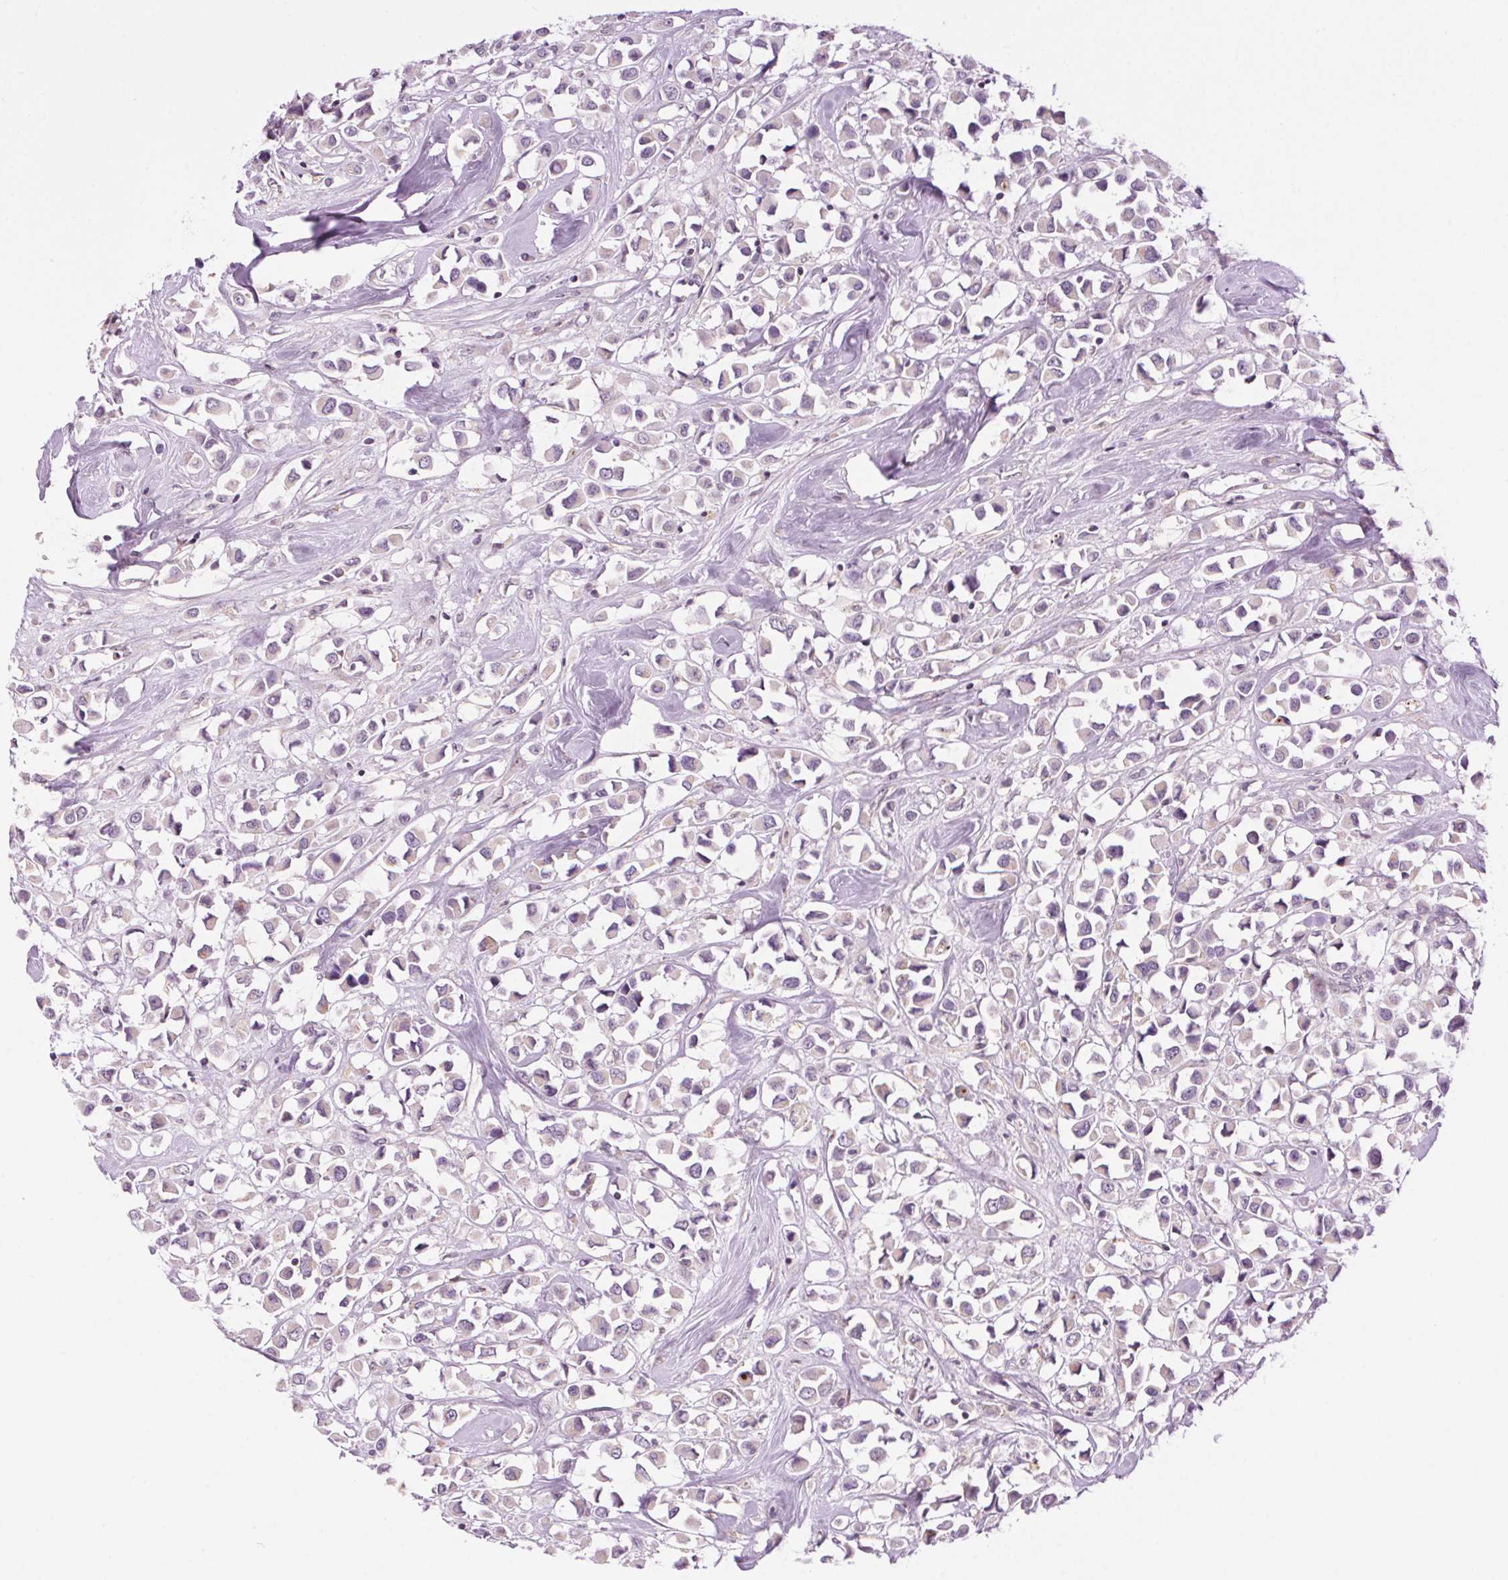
{"staining": {"intensity": "negative", "quantity": "none", "location": "none"}, "tissue": "breast cancer", "cell_type": "Tumor cells", "image_type": "cancer", "snomed": [{"axis": "morphology", "description": "Duct carcinoma"}, {"axis": "topography", "description": "Breast"}], "caption": "A high-resolution histopathology image shows immunohistochemistry staining of intraductal carcinoma (breast), which demonstrates no significant positivity in tumor cells. (DAB immunohistochemistry with hematoxylin counter stain).", "gene": "SMIM13", "patient": {"sex": "female", "age": 61}}